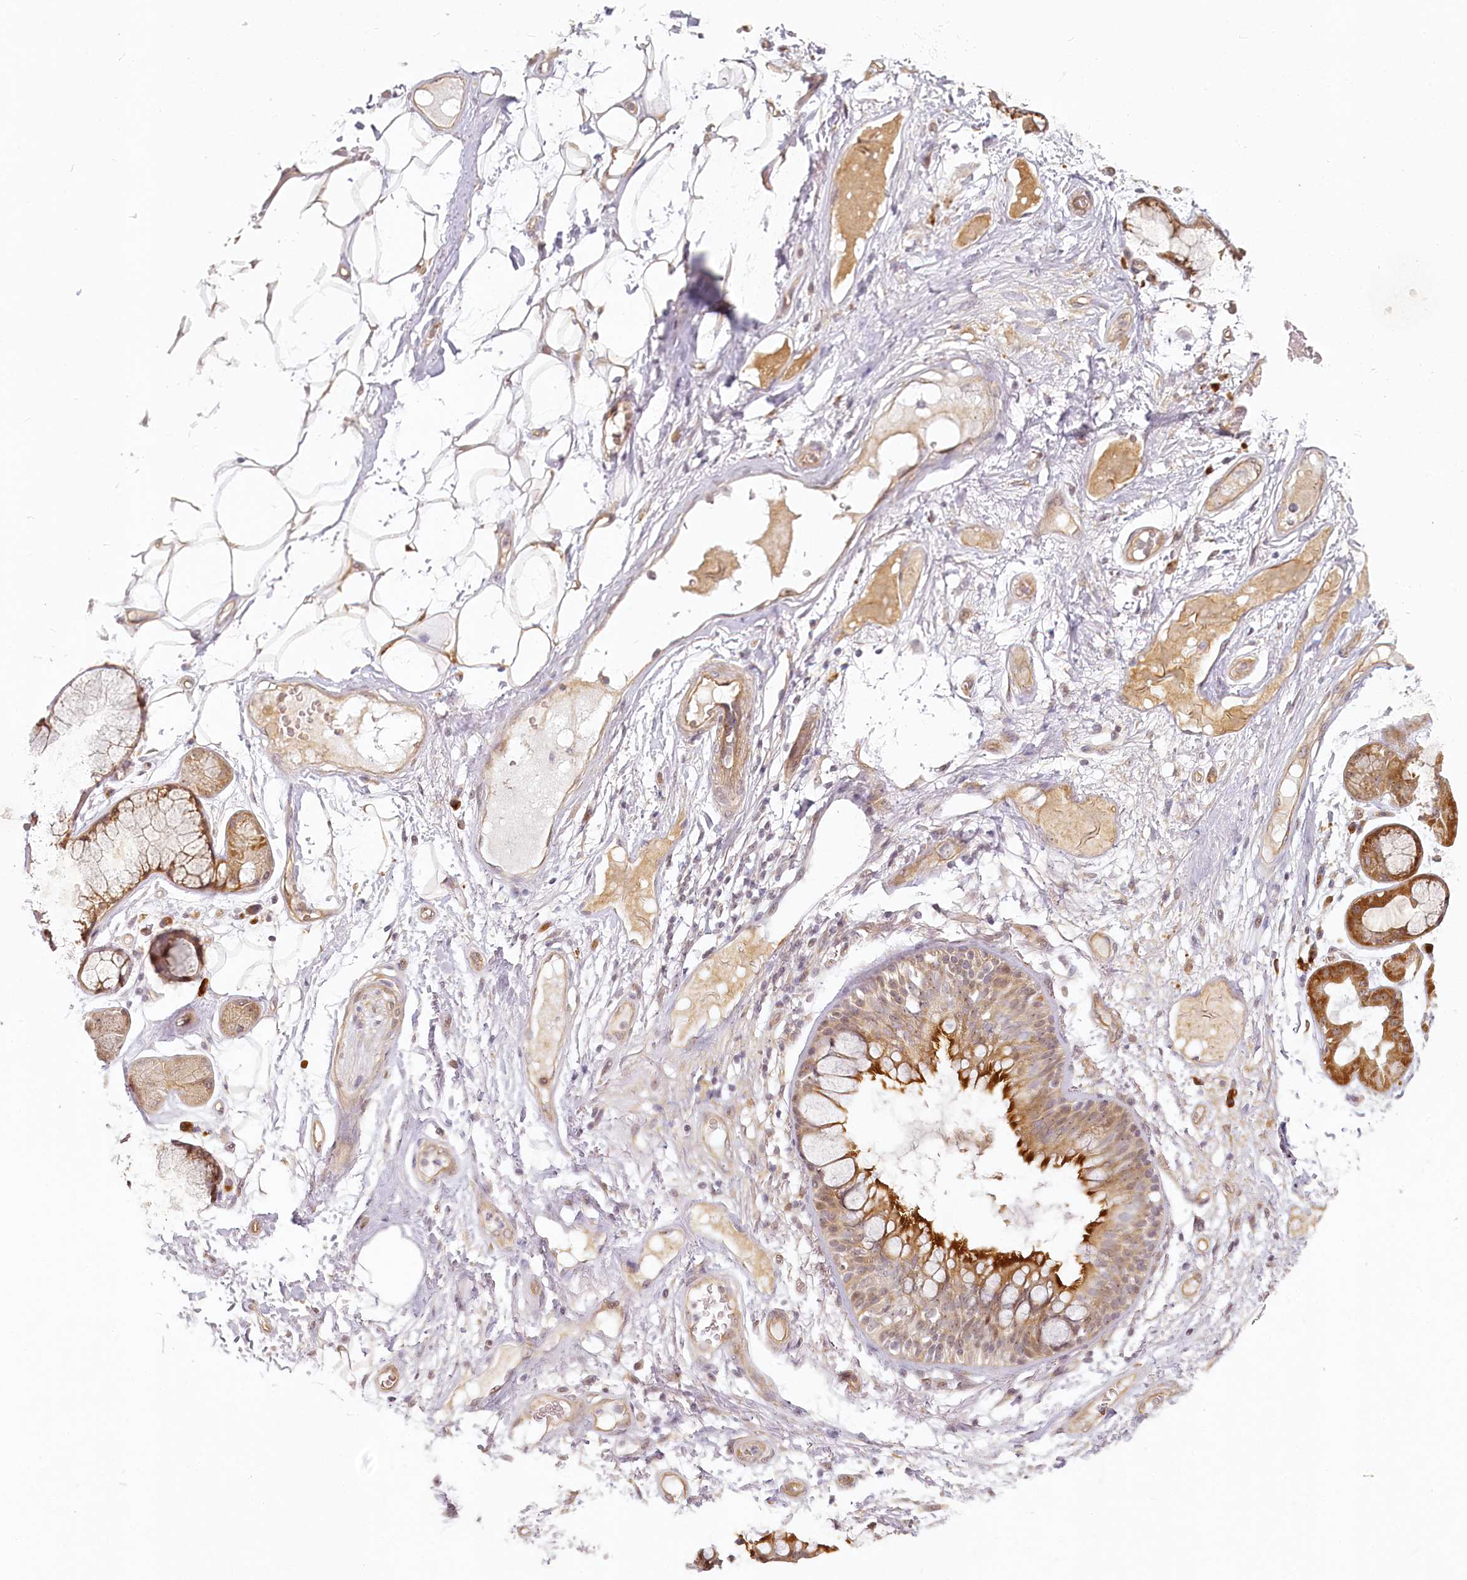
{"staining": {"intensity": "weak", "quantity": "25%-75%", "location": "cytoplasmic/membranous"}, "tissue": "adipose tissue", "cell_type": "Adipocytes", "image_type": "normal", "snomed": [{"axis": "morphology", "description": "Normal tissue, NOS"}, {"axis": "topography", "description": "Bronchus"}], "caption": "An immunohistochemistry (IHC) photomicrograph of benign tissue is shown. Protein staining in brown highlights weak cytoplasmic/membranous positivity in adipose tissue within adipocytes. (DAB (3,3'-diaminobenzidine) IHC, brown staining for protein, blue staining for nuclei).", "gene": "EXOSC7", "patient": {"sex": "male", "age": 66}}